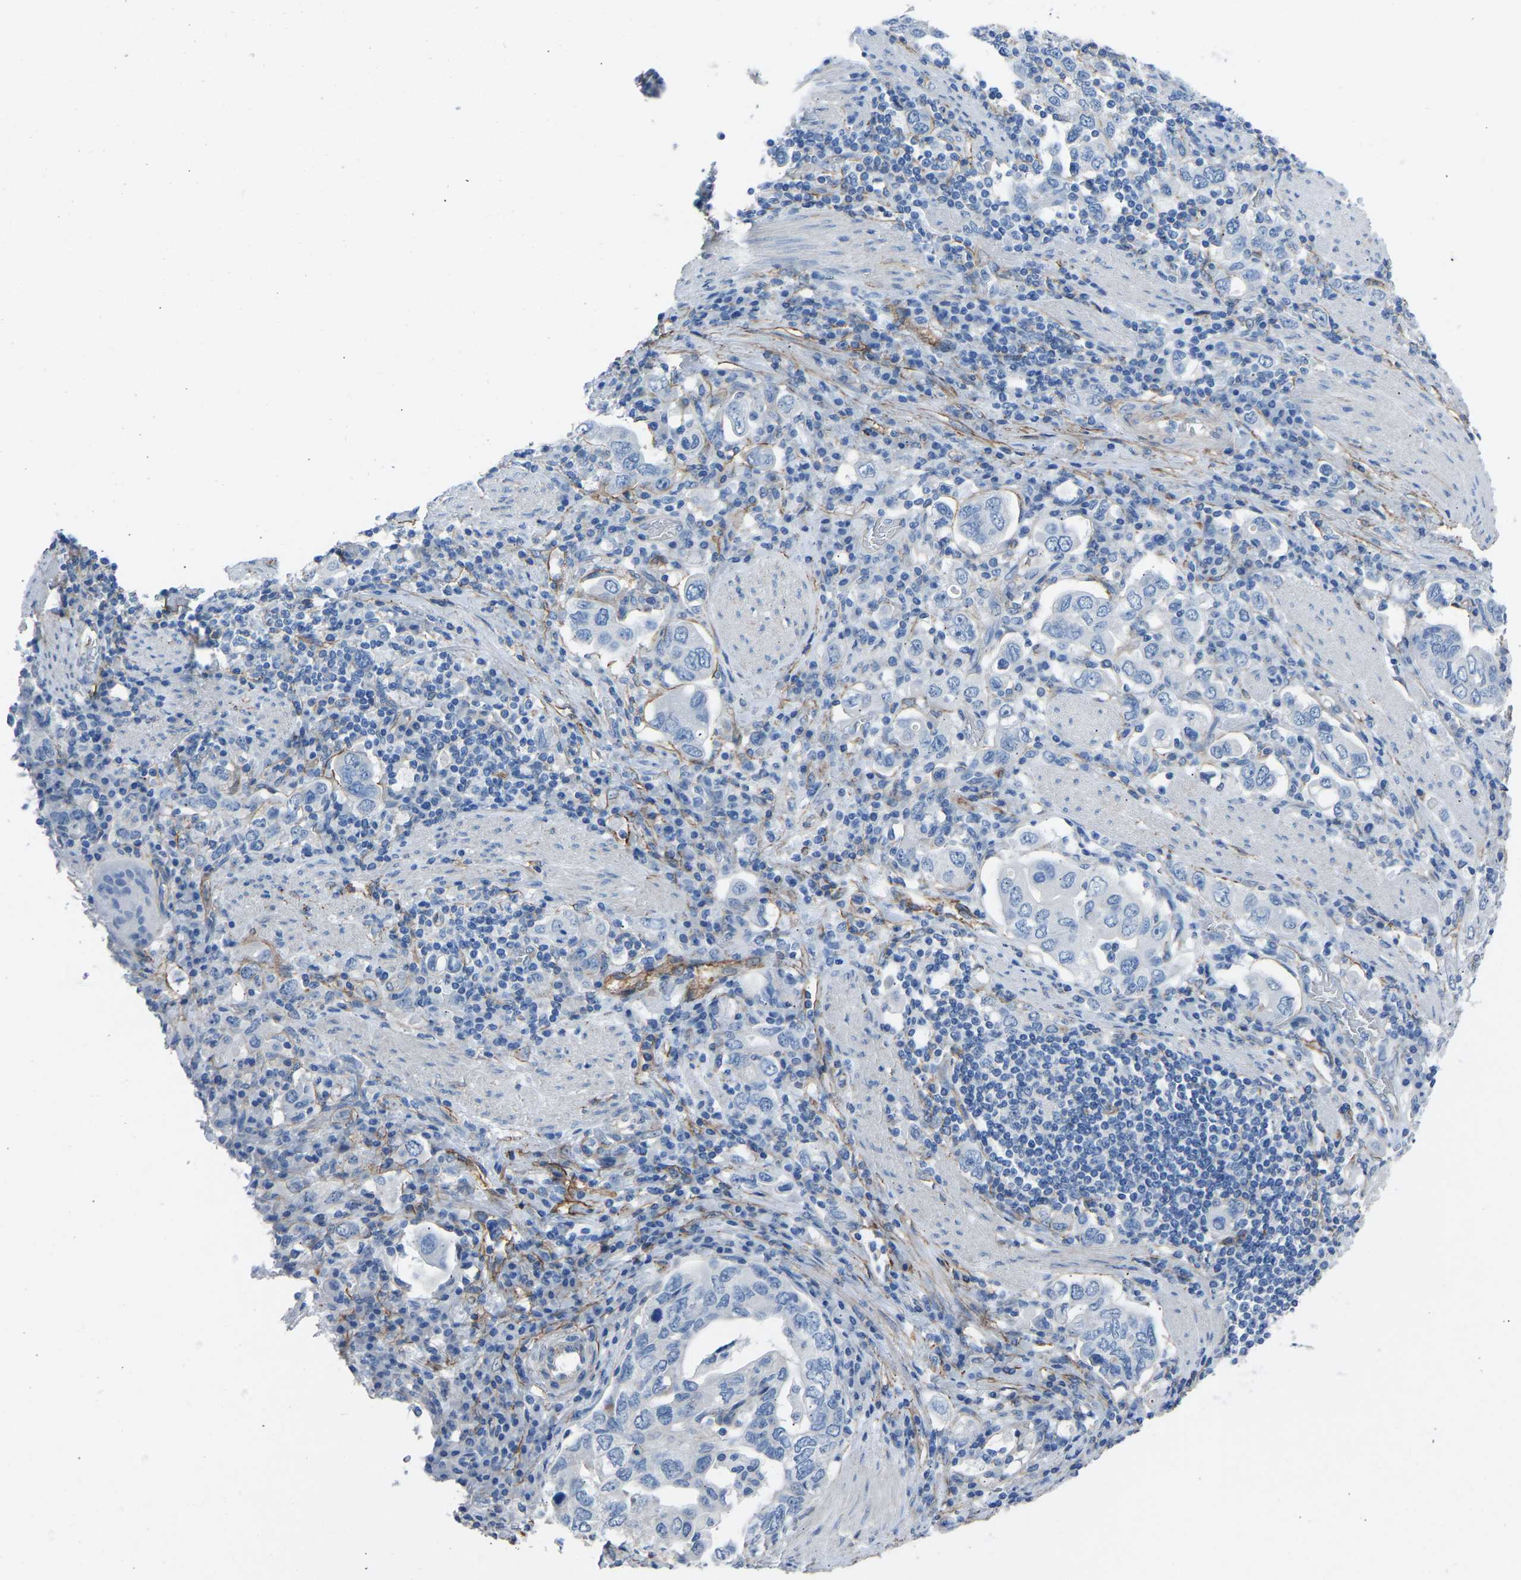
{"staining": {"intensity": "negative", "quantity": "none", "location": "none"}, "tissue": "stomach cancer", "cell_type": "Tumor cells", "image_type": "cancer", "snomed": [{"axis": "morphology", "description": "Adenocarcinoma, NOS"}, {"axis": "topography", "description": "Stomach, upper"}], "caption": "Micrograph shows no protein expression in tumor cells of stomach adenocarcinoma tissue.", "gene": "MYH10", "patient": {"sex": "male", "age": 62}}